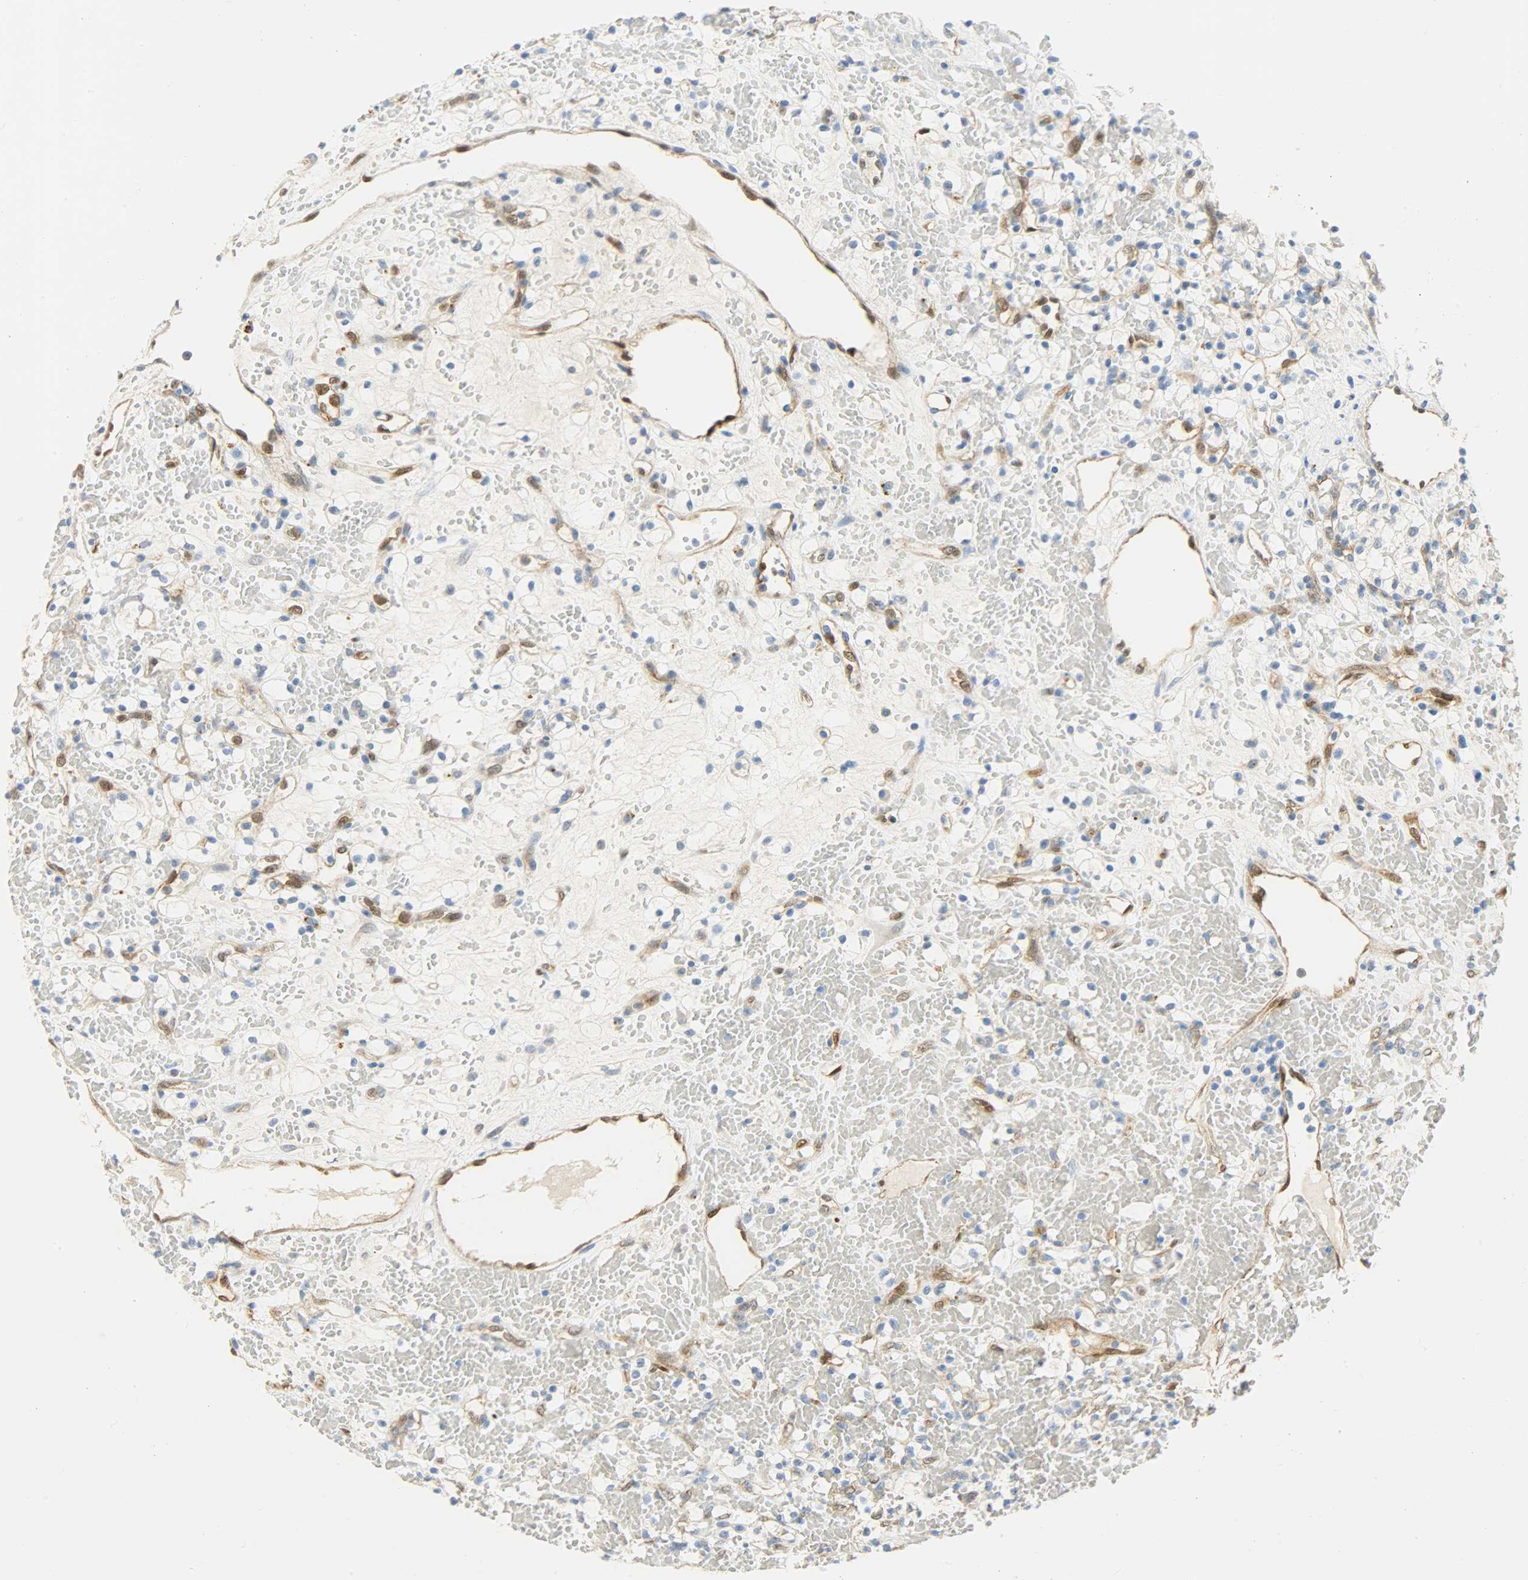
{"staining": {"intensity": "negative", "quantity": "none", "location": "none"}, "tissue": "renal cancer", "cell_type": "Tumor cells", "image_type": "cancer", "snomed": [{"axis": "morphology", "description": "Adenocarcinoma, NOS"}, {"axis": "topography", "description": "Kidney"}], "caption": "DAB (3,3'-diaminobenzidine) immunohistochemical staining of human renal cancer (adenocarcinoma) demonstrates no significant staining in tumor cells. Brightfield microscopy of immunohistochemistry (IHC) stained with DAB (3,3'-diaminobenzidine) (brown) and hematoxylin (blue), captured at high magnification.", "gene": "FKBP1A", "patient": {"sex": "female", "age": 60}}